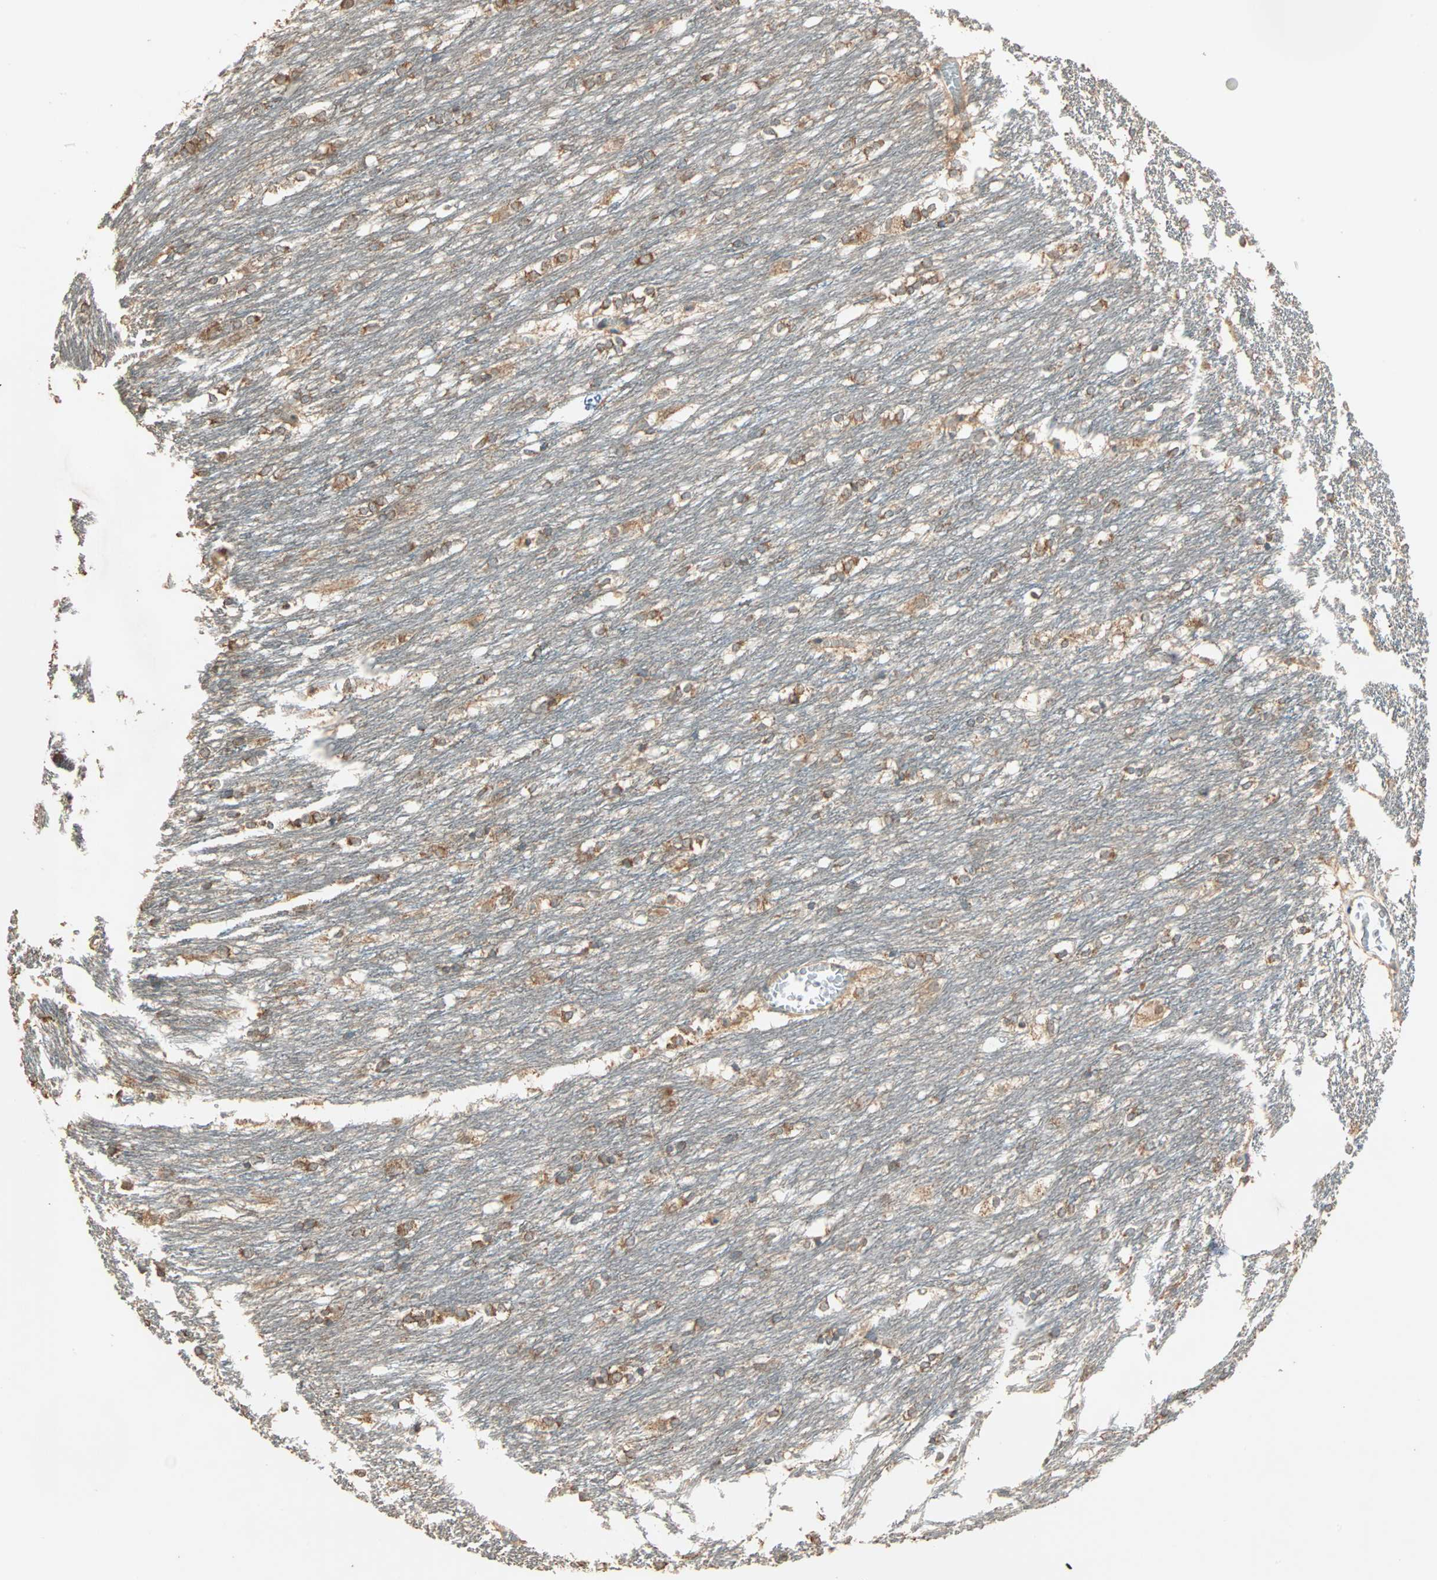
{"staining": {"intensity": "moderate", "quantity": ">75%", "location": "cytoplasmic/membranous"}, "tissue": "caudate", "cell_type": "Glial cells", "image_type": "normal", "snomed": [{"axis": "morphology", "description": "Normal tissue, NOS"}, {"axis": "topography", "description": "Lateral ventricle wall"}], "caption": "Immunohistochemical staining of unremarkable caudate displays moderate cytoplasmic/membranous protein positivity in about >75% of glial cells.", "gene": "EIF4G2", "patient": {"sex": "female", "age": 19}}